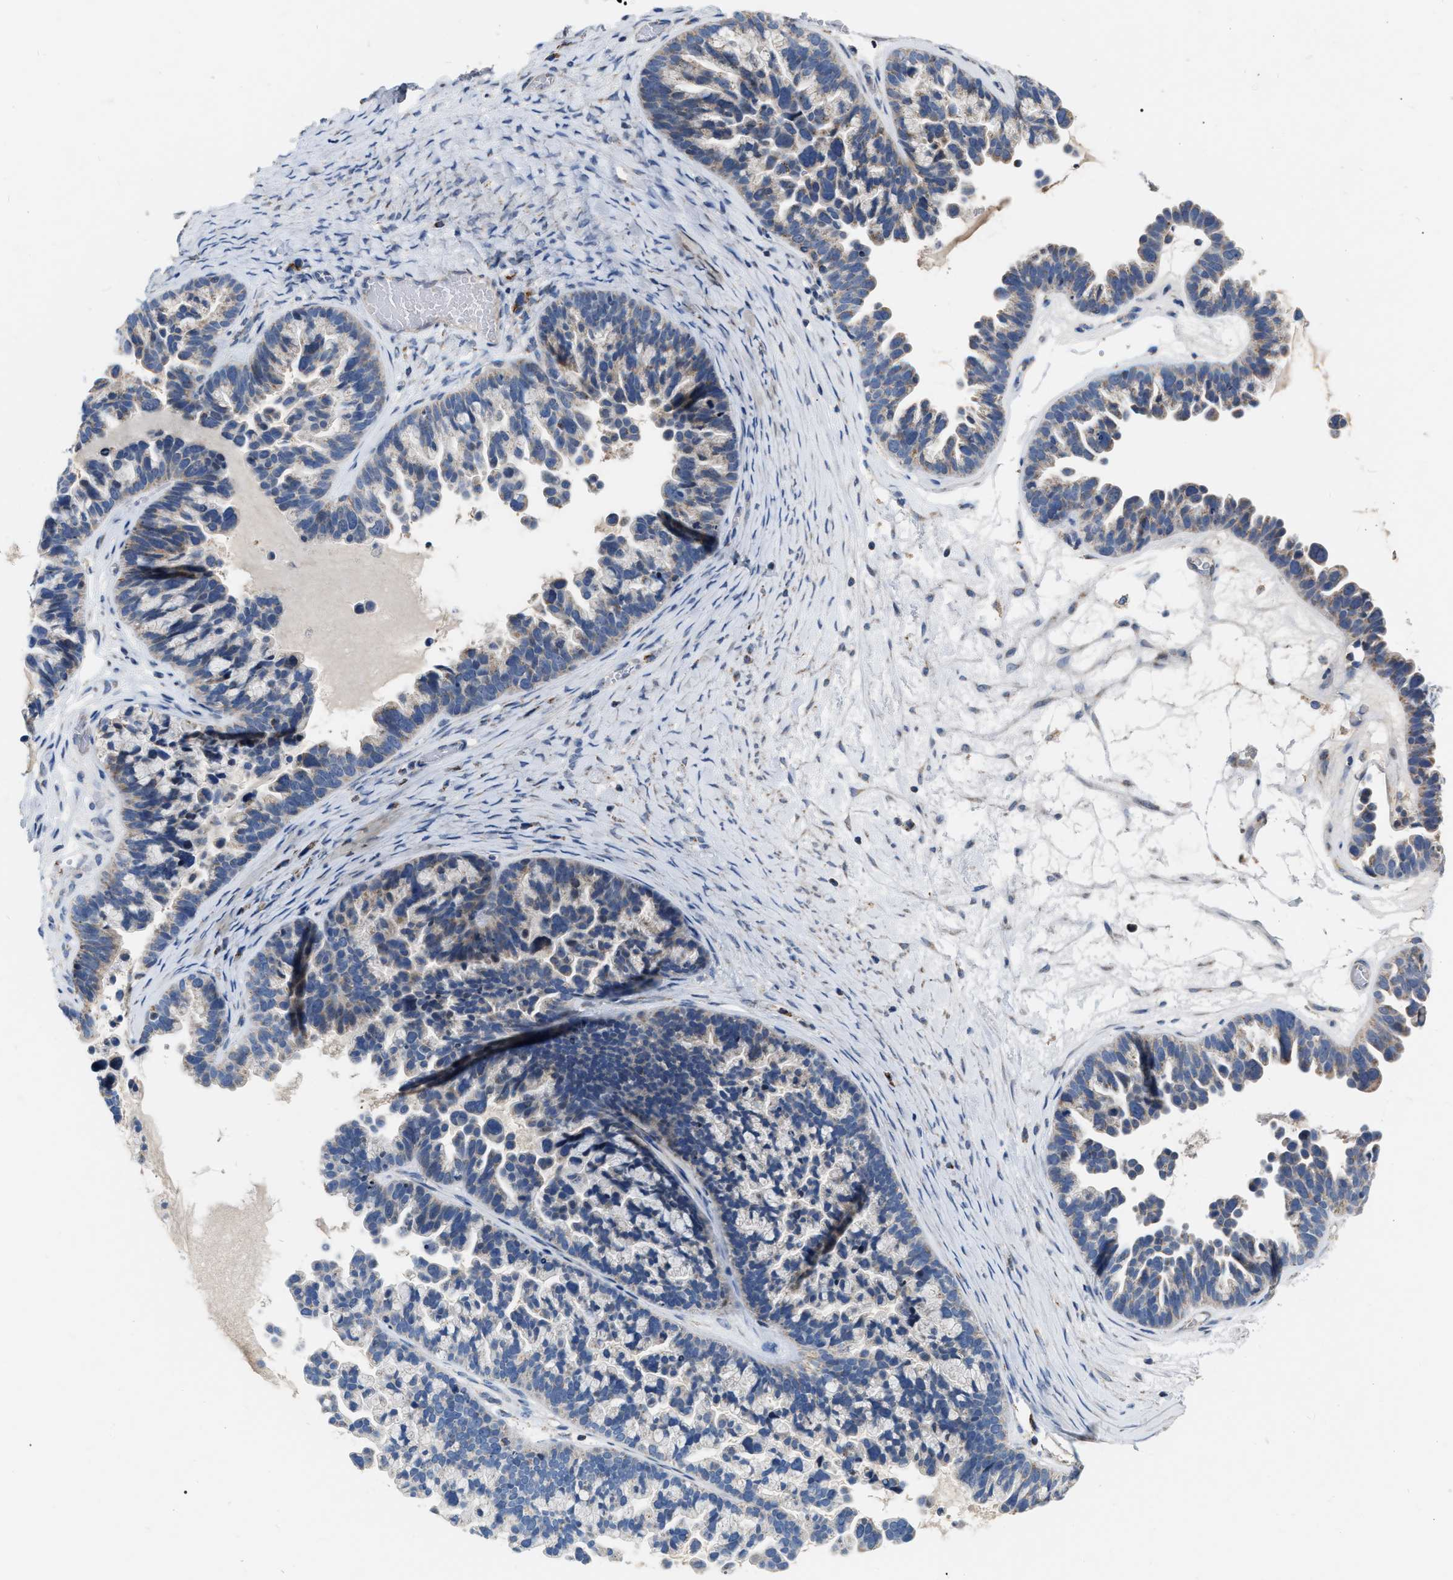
{"staining": {"intensity": "negative", "quantity": "none", "location": "none"}, "tissue": "ovarian cancer", "cell_type": "Tumor cells", "image_type": "cancer", "snomed": [{"axis": "morphology", "description": "Cystadenocarcinoma, serous, NOS"}, {"axis": "topography", "description": "Ovary"}], "caption": "Tumor cells show no significant positivity in ovarian cancer. (DAB (3,3'-diaminobenzidine) IHC, high magnification).", "gene": "DDX56", "patient": {"sex": "female", "age": 56}}